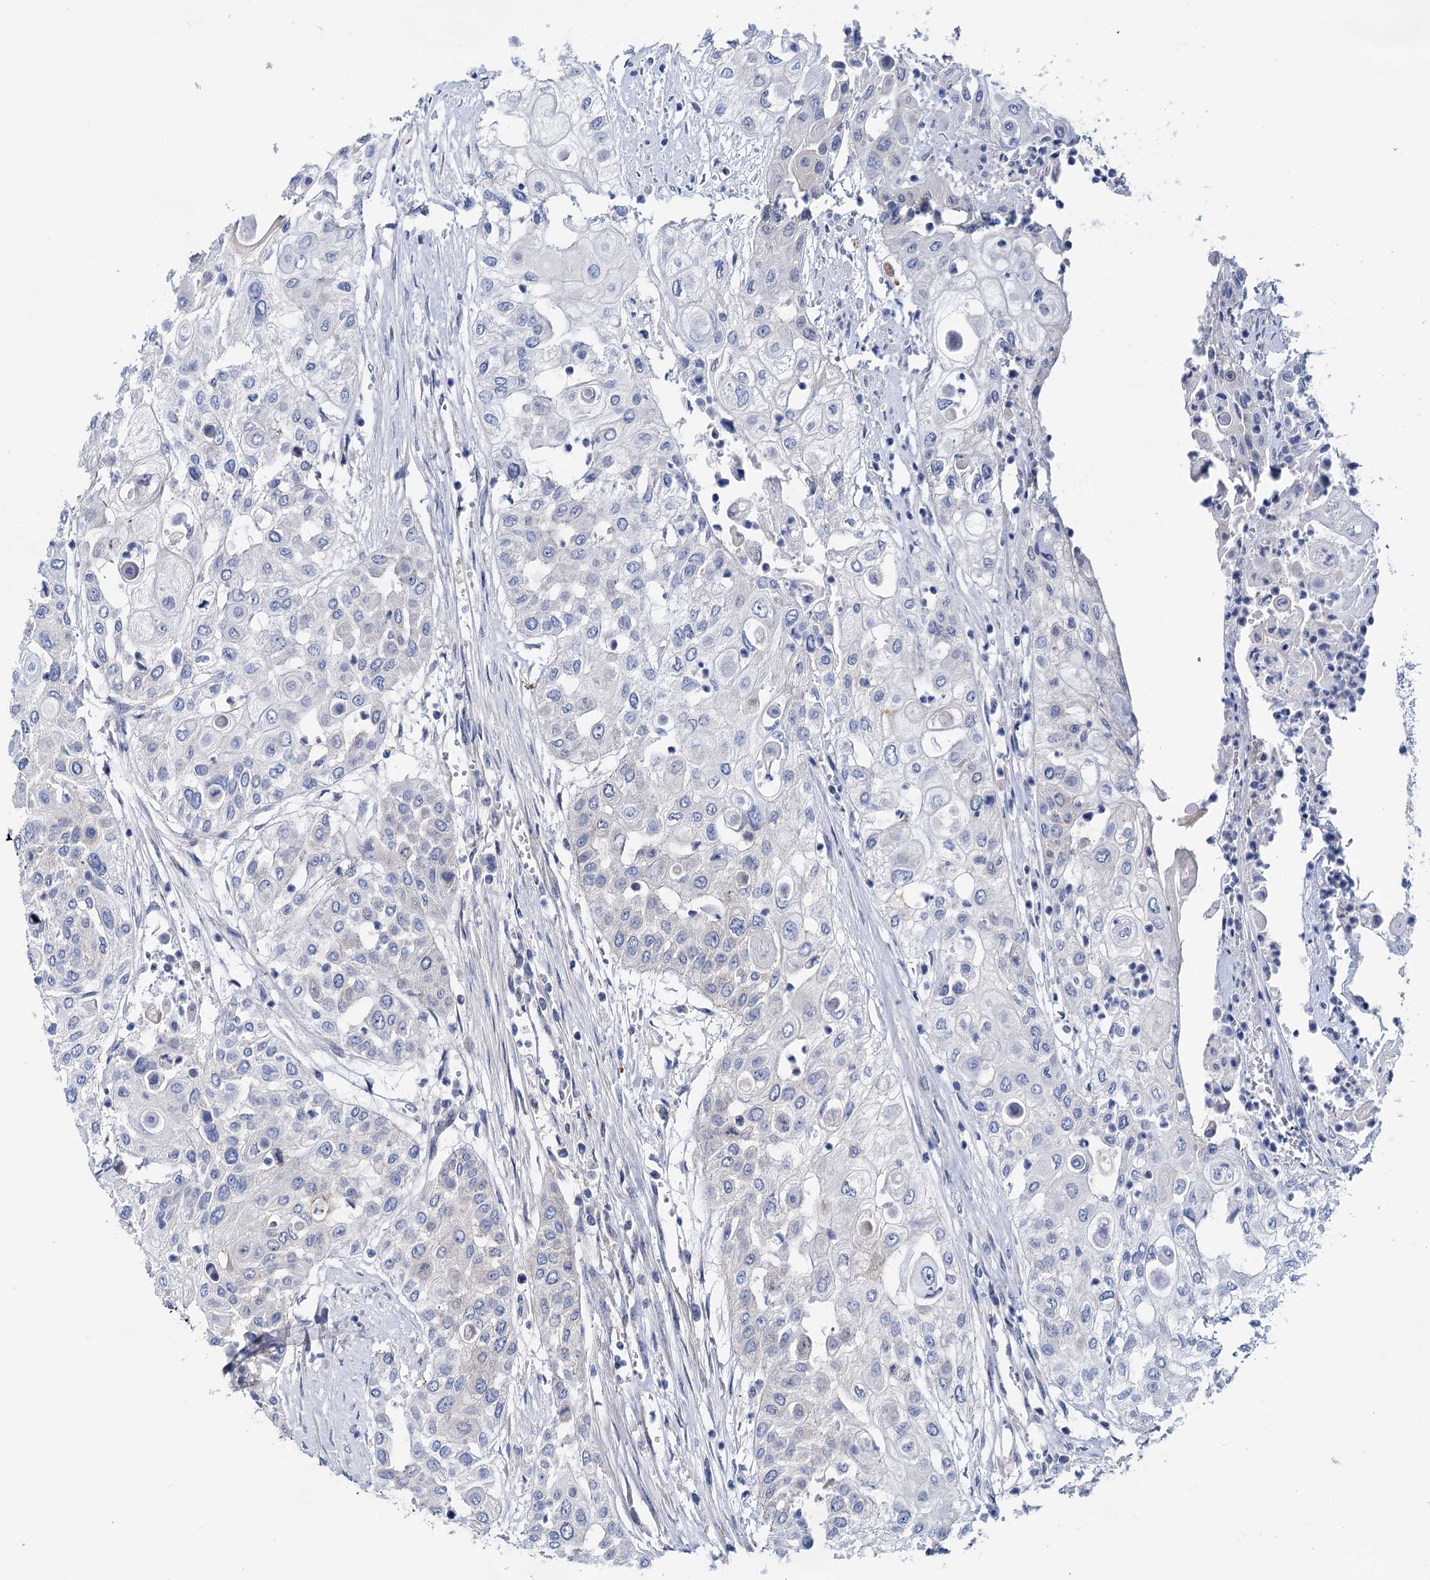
{"staining": {"intensity": "negative", "quantity": "none", "location": "none"}, "tissue": "urothelial cancer", "cell_type": "Tumor cells", "image_type": "cancer", "snomed": [{"axis": "morphology", "description": "Urothelial carcinoma, High grade"}, {"axis": "topography", "description": "Urinary bladder"}], "caption": "IHC photomicrograph of human high-grade urothelial carcinoma stained for a protein (brown), which displays no expression in tumor cells. (DAB immunohistochemistry, high magnification).", "gene": "ZNRD2", "patient": {"sex": "female", "age": 79}}